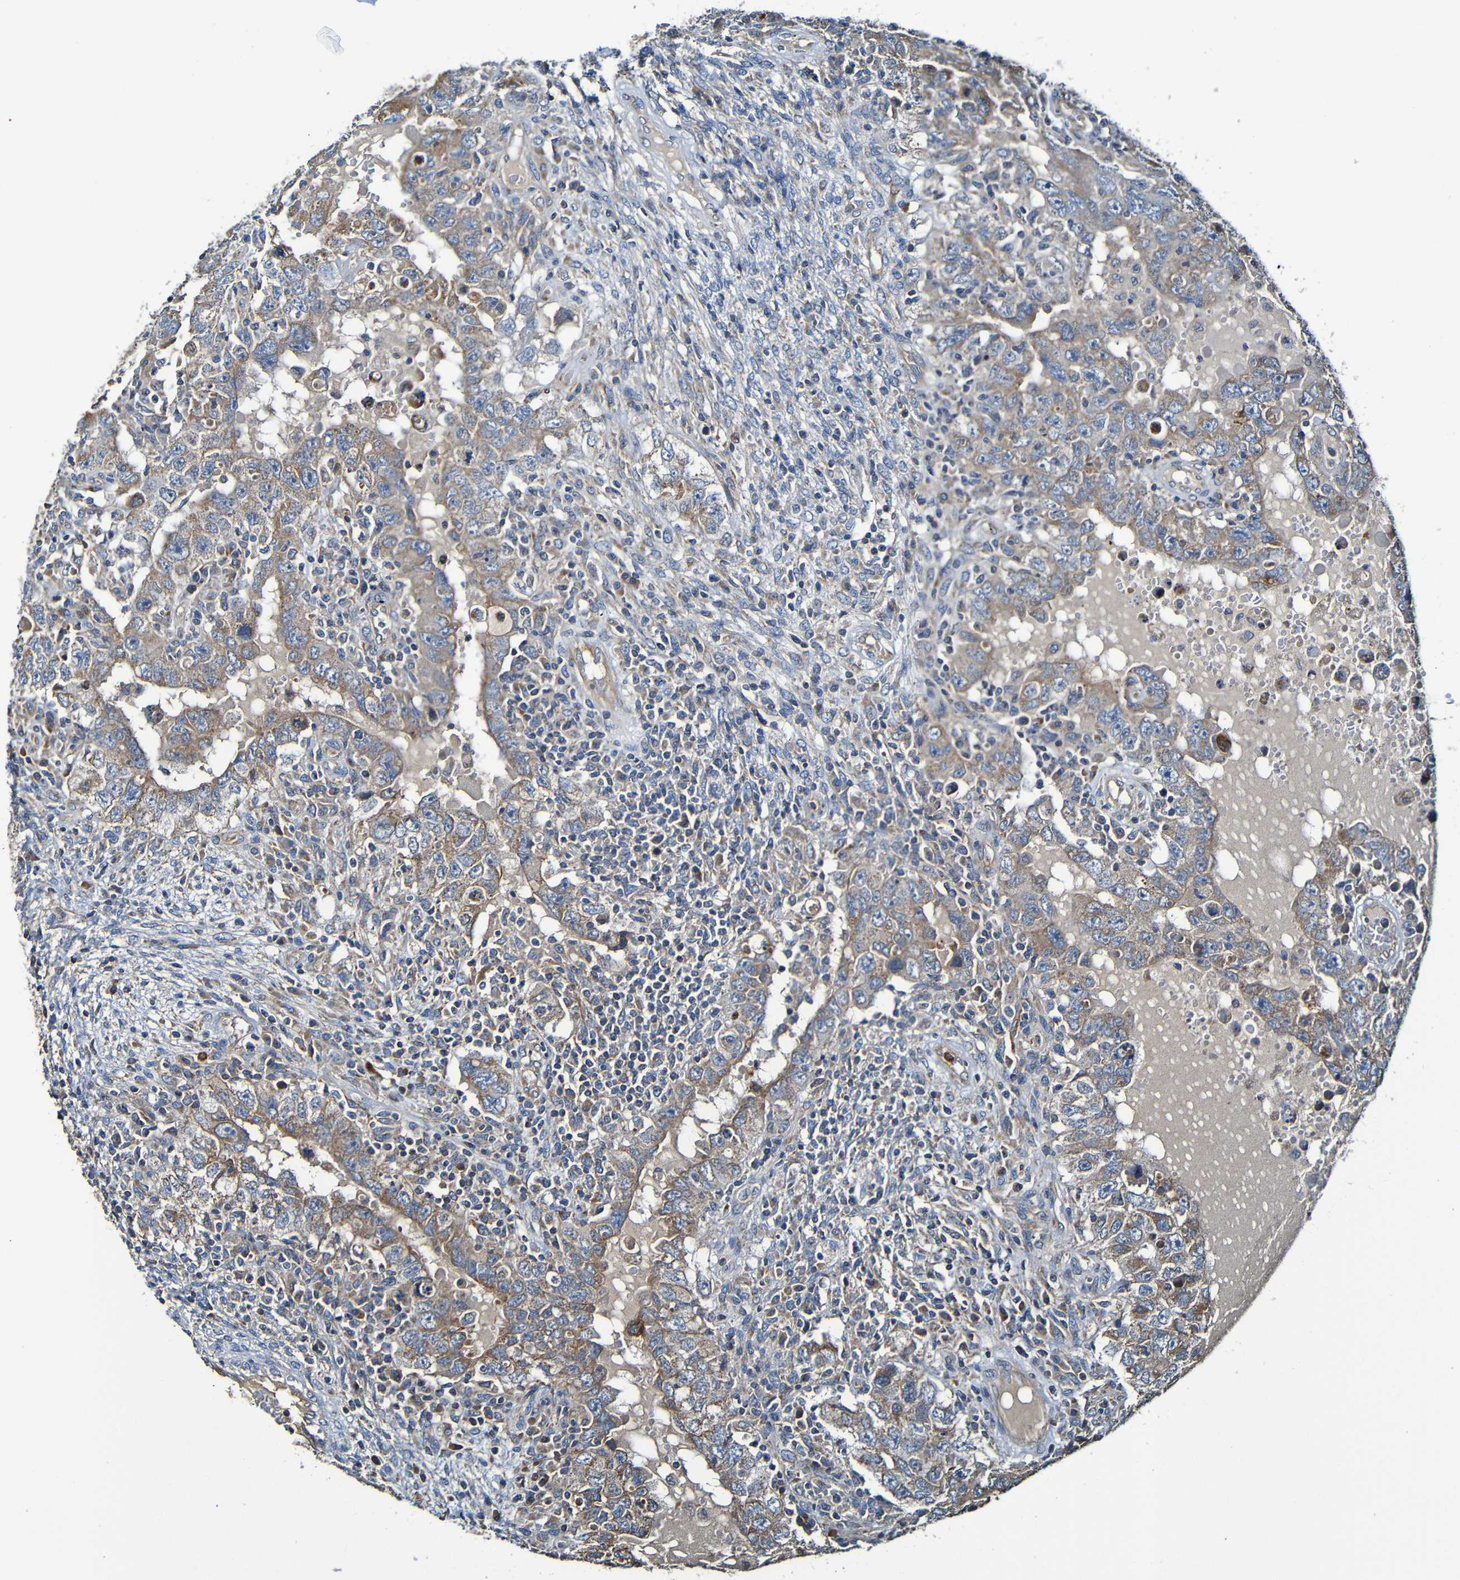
{"staining": {"intensity": "weak", "quantity": "25%-75%", "location": "cytoplasmic/membranous"}, "tissue": "testis cancer", "cell_type": "Tumor cells", "image_type": "cancer", "snomed": [{"axis": "morphology", "description": "Carcinoma, Embryonal, NOS"}, {"axis": "topography", "description": "Testis"}], "caption": "Immunohistochemical staining of human embryonal carcinoma (testis) shows low levels of weak cytoplasmic/membranous protein expression in about 25%-75% of tumor cells. Nuclei are stained in blue.", "gene": "ADAM15", "patient": {"sex": "male", "age": 26}}